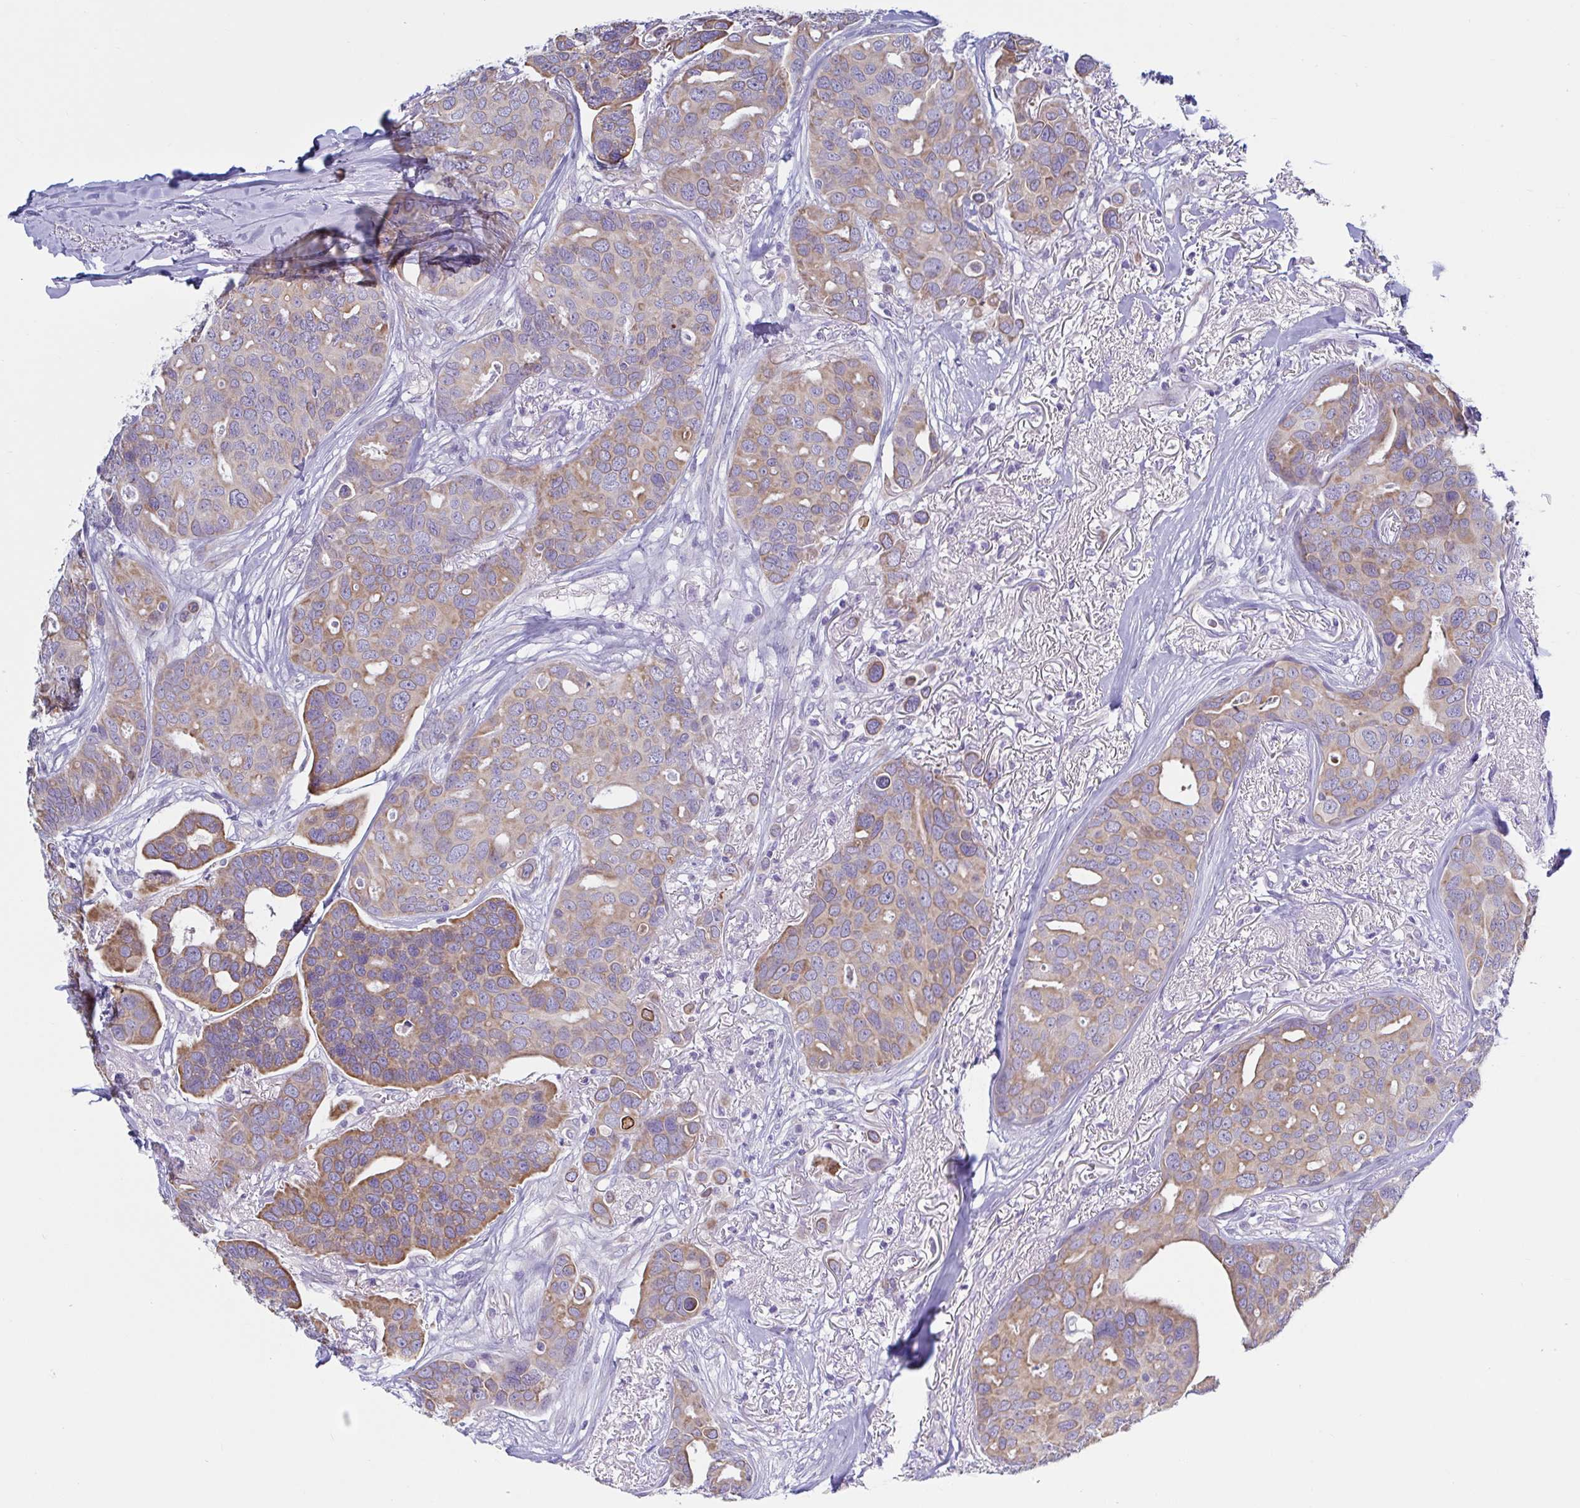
{"staining": {"intensity": "moderate", "quantity": ">75%", "location": "cytoplasmic/membranous"}, "tissue": "breast cancer", "cell_type": "Tumor cells", "image_type": "cancer", "snomed": [{"axis": "morphology", "description": "Duct carcinoma"}, {"axis": "topography", "description": "Breast"}], "caption": "Immunohistochemistry (IHC) of breast cancer exhibits medium levels of moderate cytoplasmic/membranous expression in about >75% of tumor cells.", "gene": "TNNI2", "patient": {"sex": "female", "age": 54}}